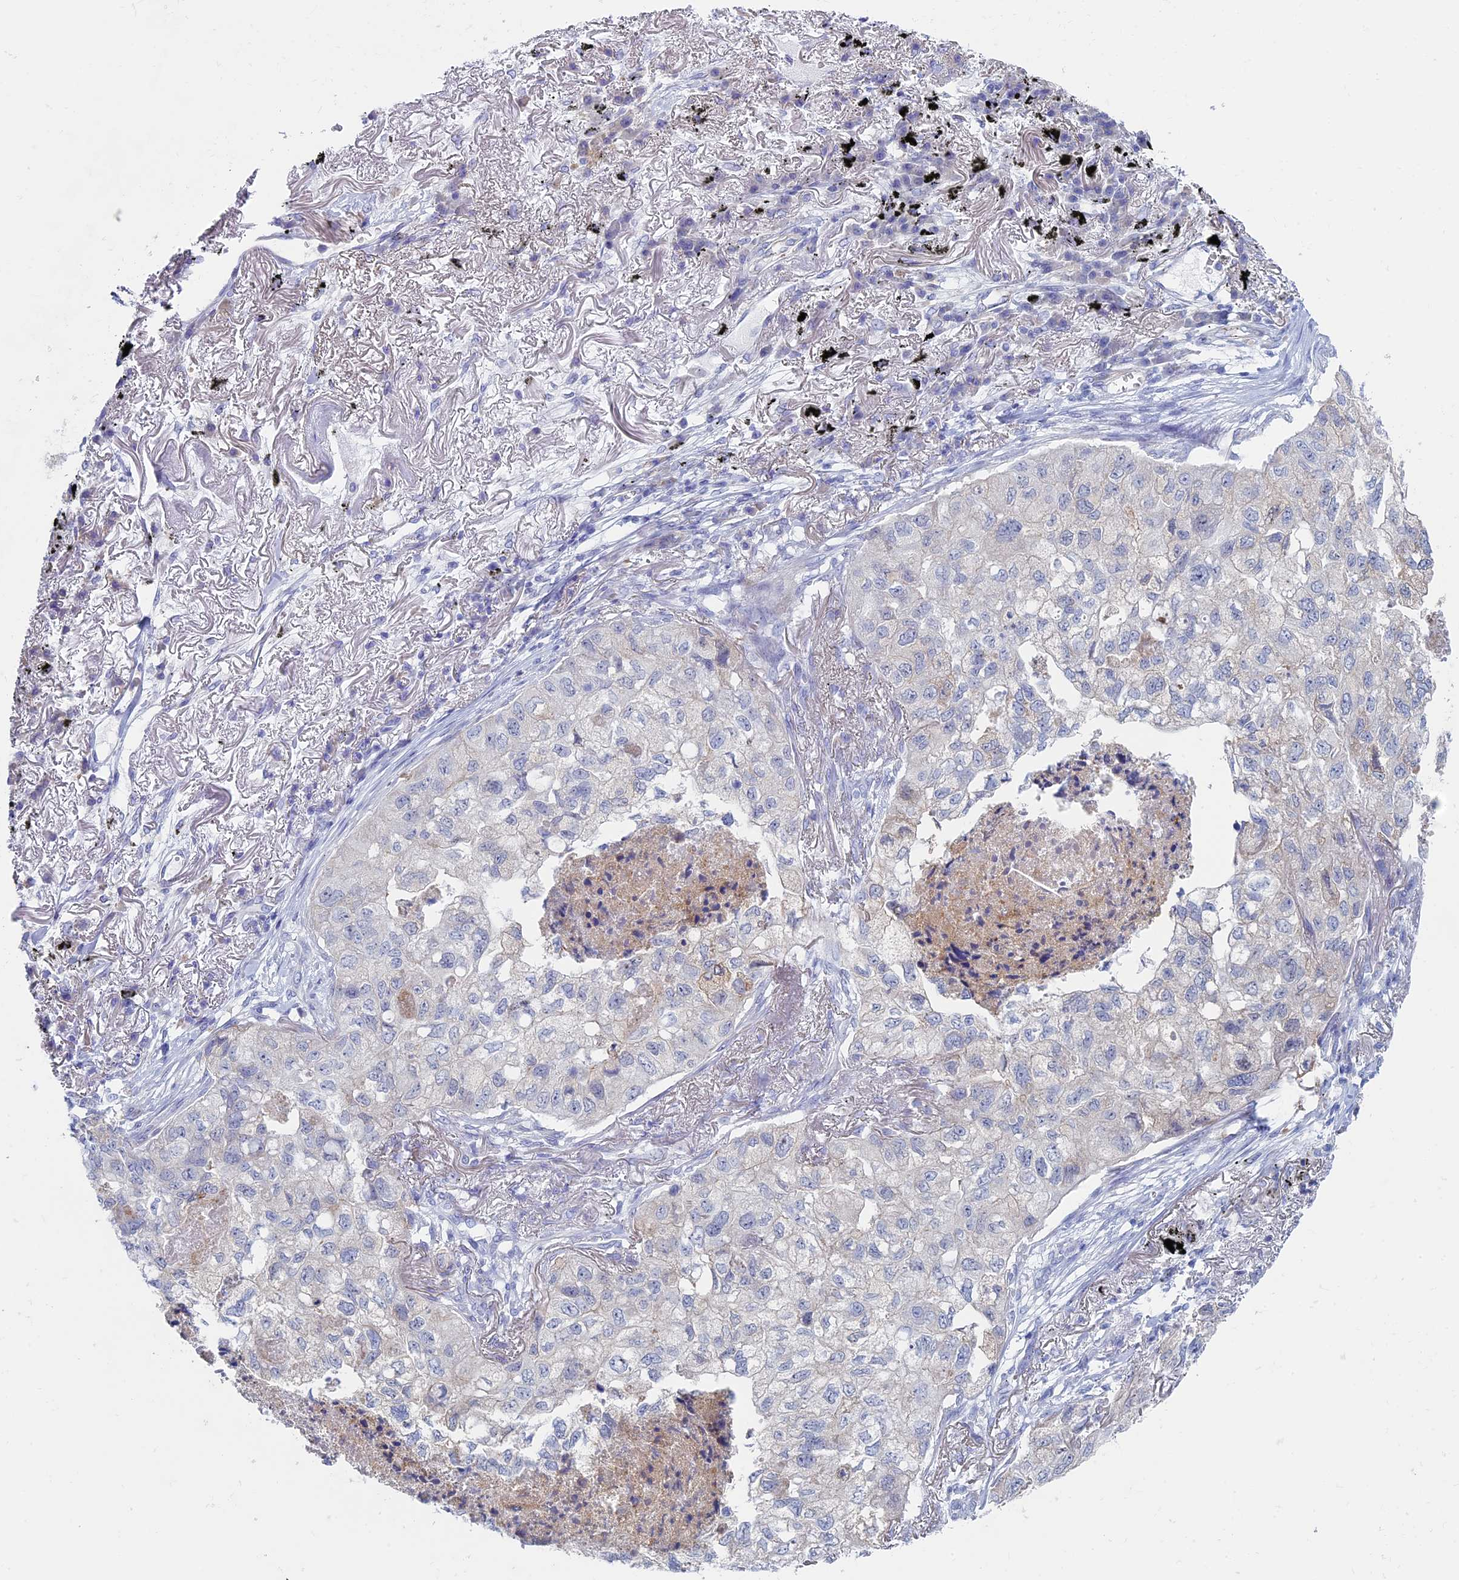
{"staining": {"intensity": "negative", "quantity": "none", "location": "none"}, "tissue": "lung cancer", "cell_type": "Tumor cells", "image_type": "cancer", "snomed": [{"axis": "morphology", "description": "Adenocarcinoma, NOS"}, {"axis": "topography", "description": "Lung"}], "caption": "The immunohistochemistry (IHC) image has no significant expression in tumor cells of lung cancer (adenocarcinoma) tissue.", "gene": "MAGEB6", "patient": {"sex": "male", "age": 65}}